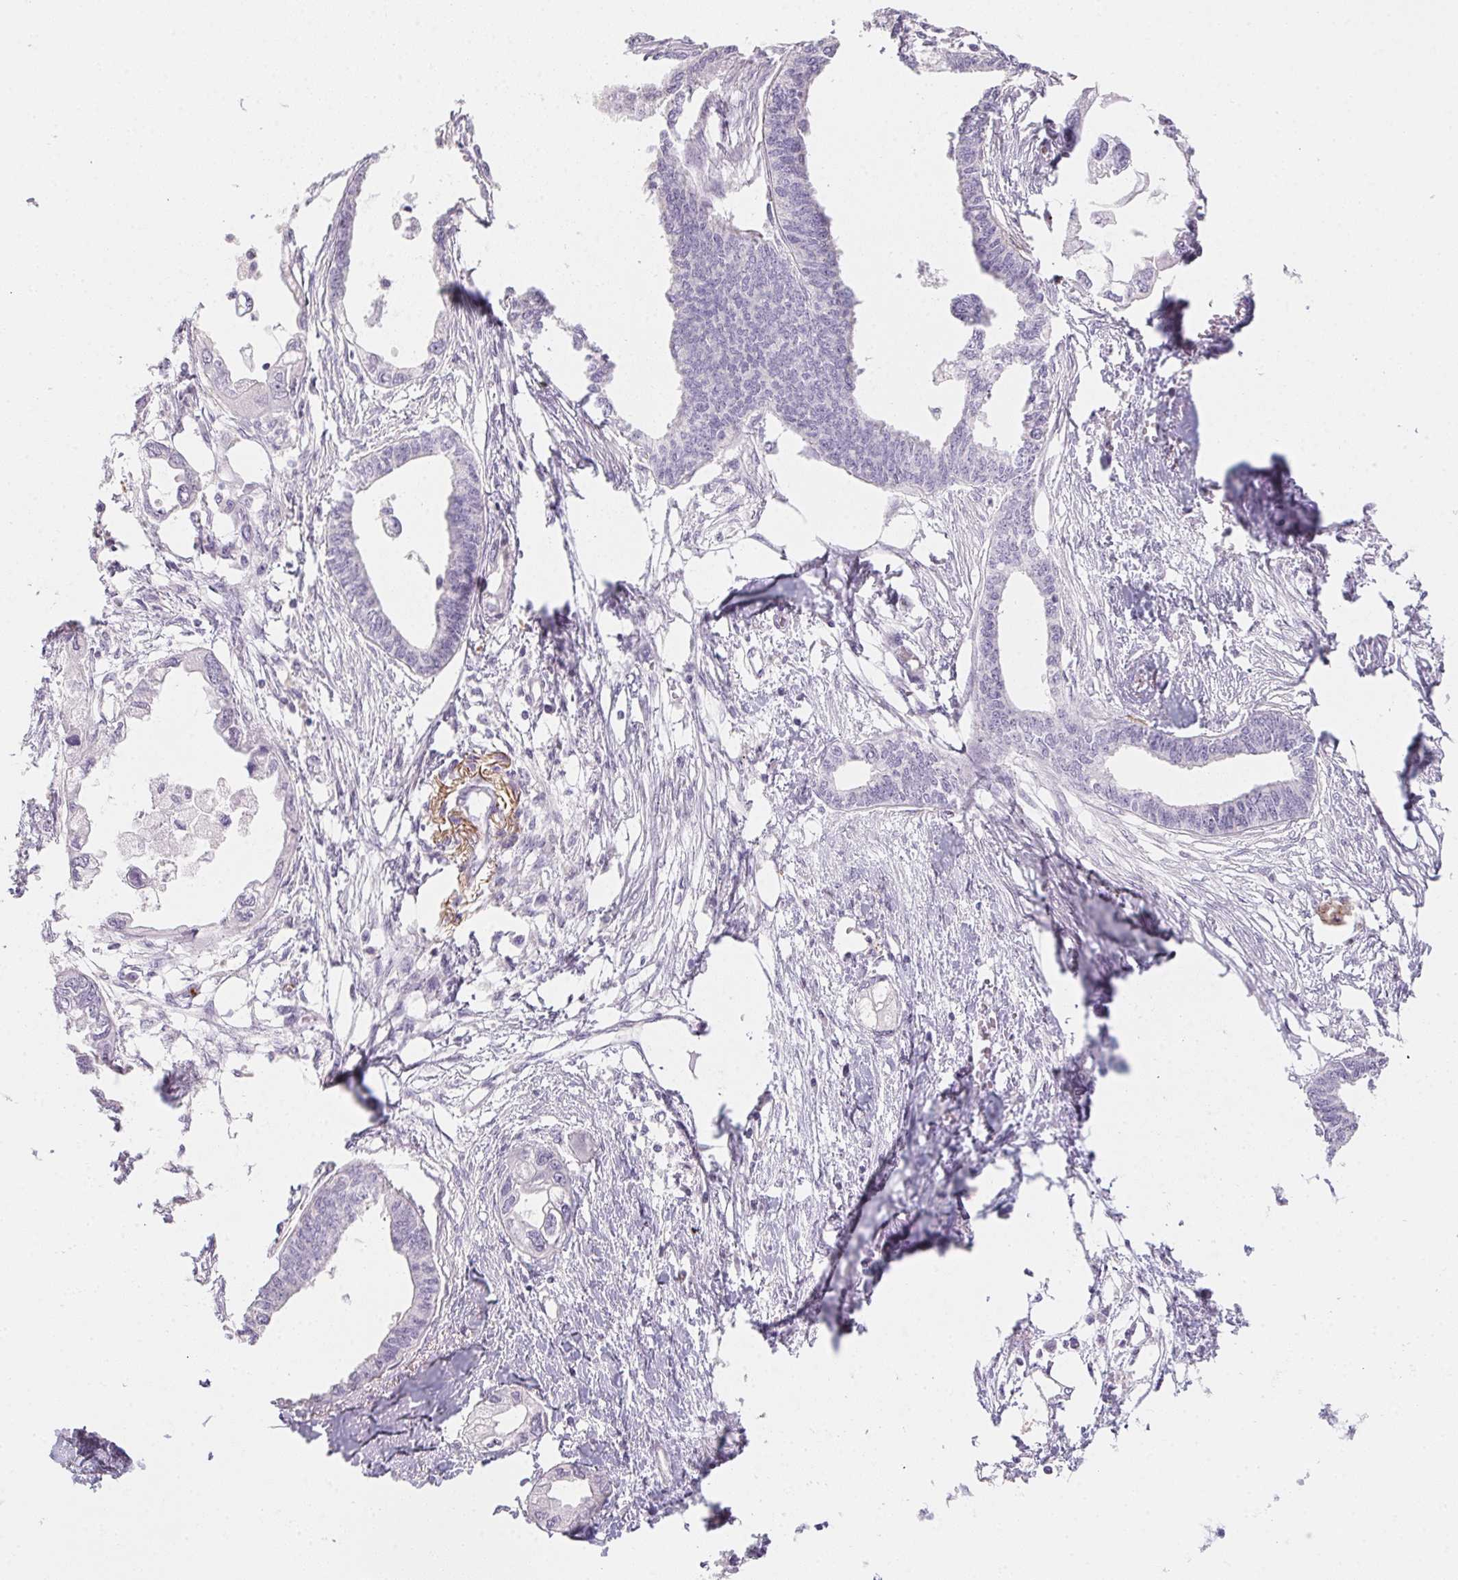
{"staining": {"intensity": "negative", "quantity": "none", "location": "none"}, "tissue": "endometrial cancer", "cell_type": "Tumor cells", "image_type": "cancer", "snomed": [{"axis": "morphology", "description": "Adenocarcinoma, NOS"}, {"axis": "morphology", "description": "Adenocarcinoma, metastatic, NOS"}, {"axis": "topography", "description": "Adipose tissue"}, {"axis": "topography", "description": "Endometrium"}], "caption": "Immunohistochemical staining of human endometrial cancer (metastatic adenocarcinoma) displays no significant positivity in tumor cells.", "gene": "MYL4", "patient": {"sex": "female", "age": 67}}